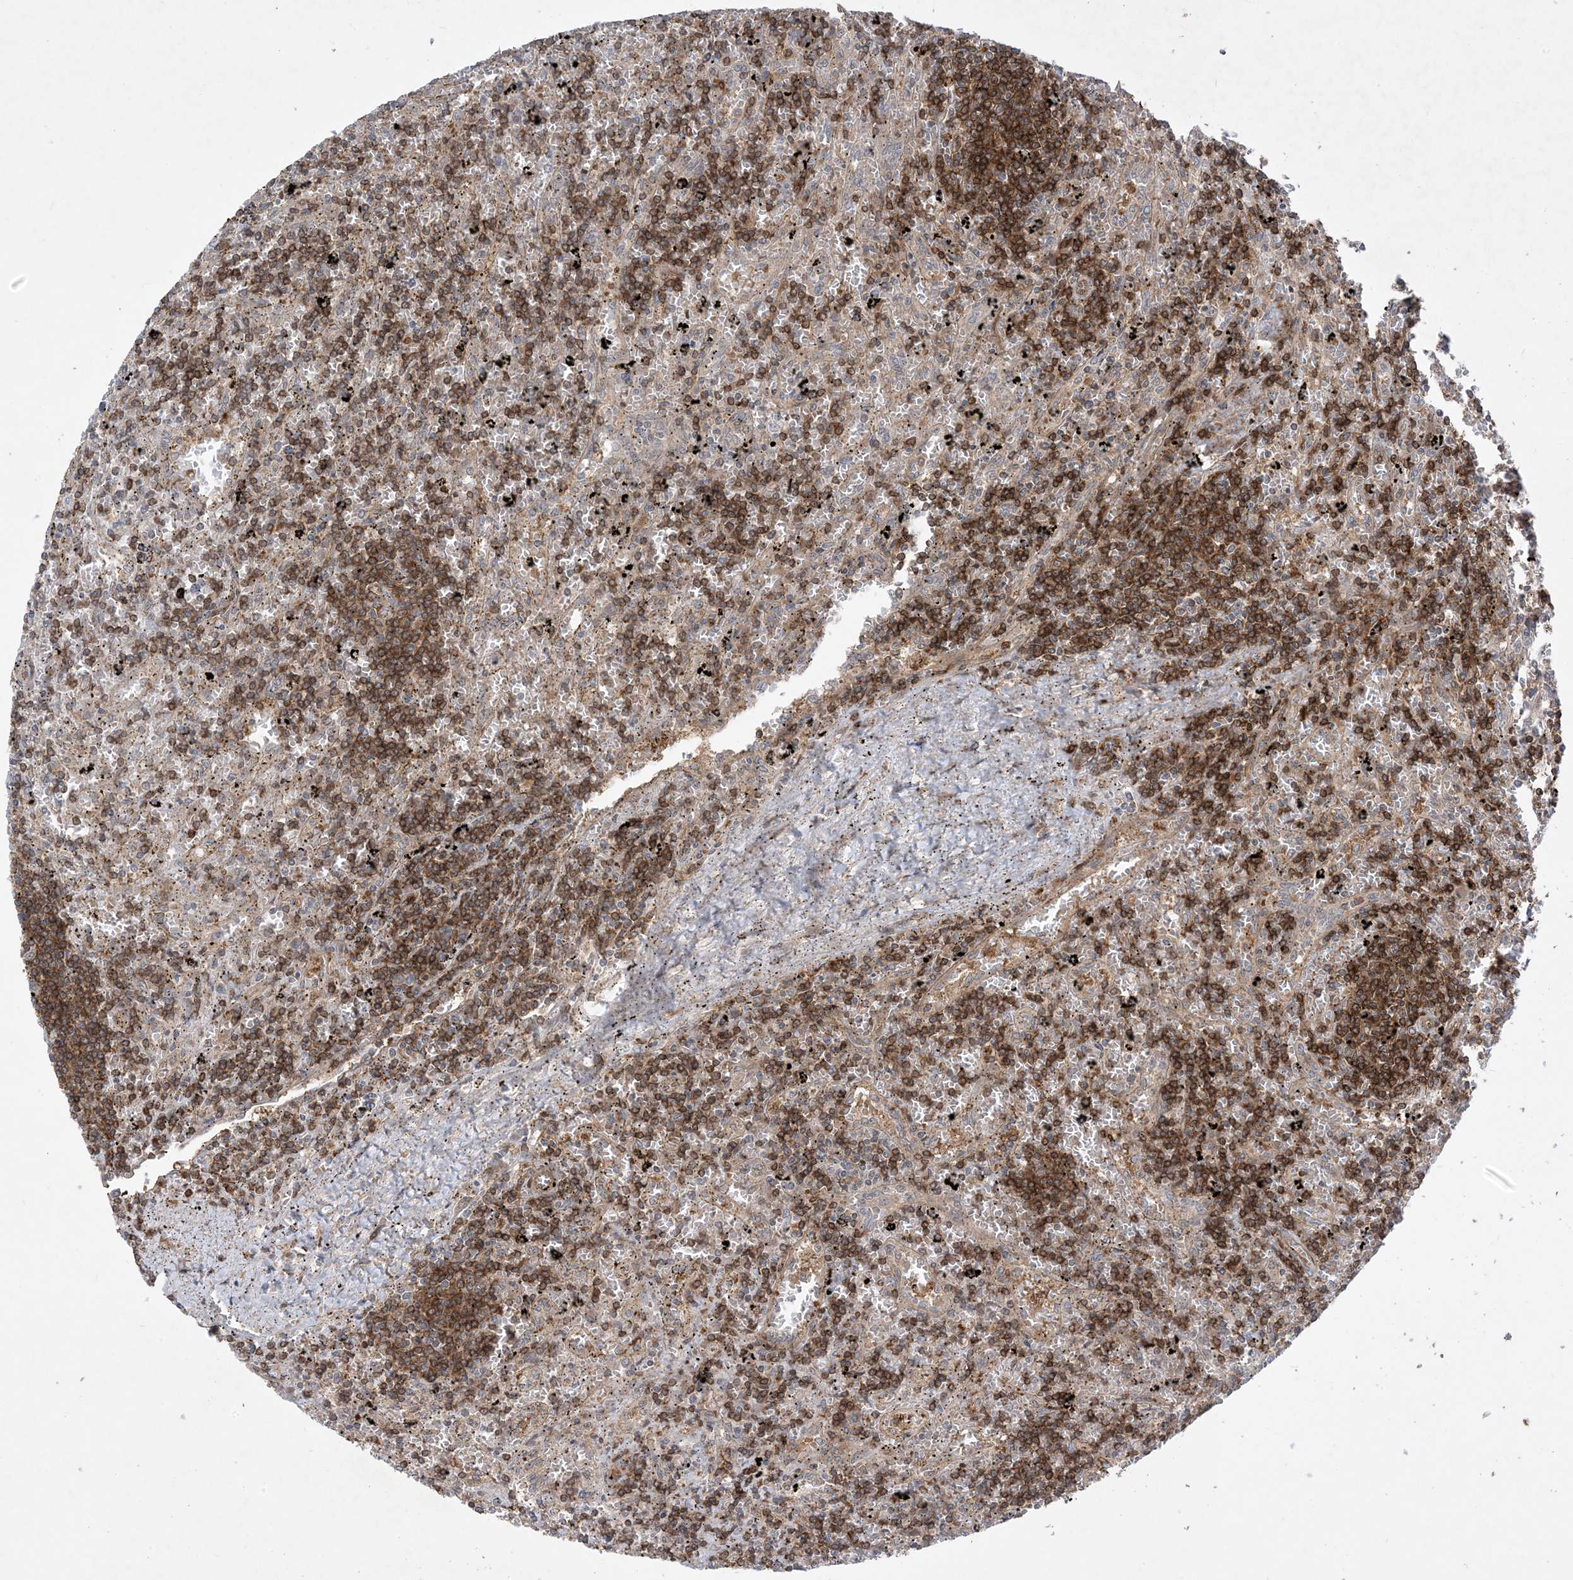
{"staining": {"intensity": "strong", "quantity": "25%-75%", "location": "cytoplasmic/membranous"}, "tissue": "lymphoma", "cell_type": "Tumor cells", "image_type": "cancer", "snomed": [{"axis": "morphology", "description": "Malignant lymphoma, non-Hodgkin's type, Low grade"}, {"axis": "topography", "description": "Spleen"}], "caption": "Protein expression analysis of lymphoma reveals strong cytoplasmic/membranous positivity in about 25%-75% of tumor cells.", "gene": "SOGA3", "patient": {"sex": "male", "age": 76}}